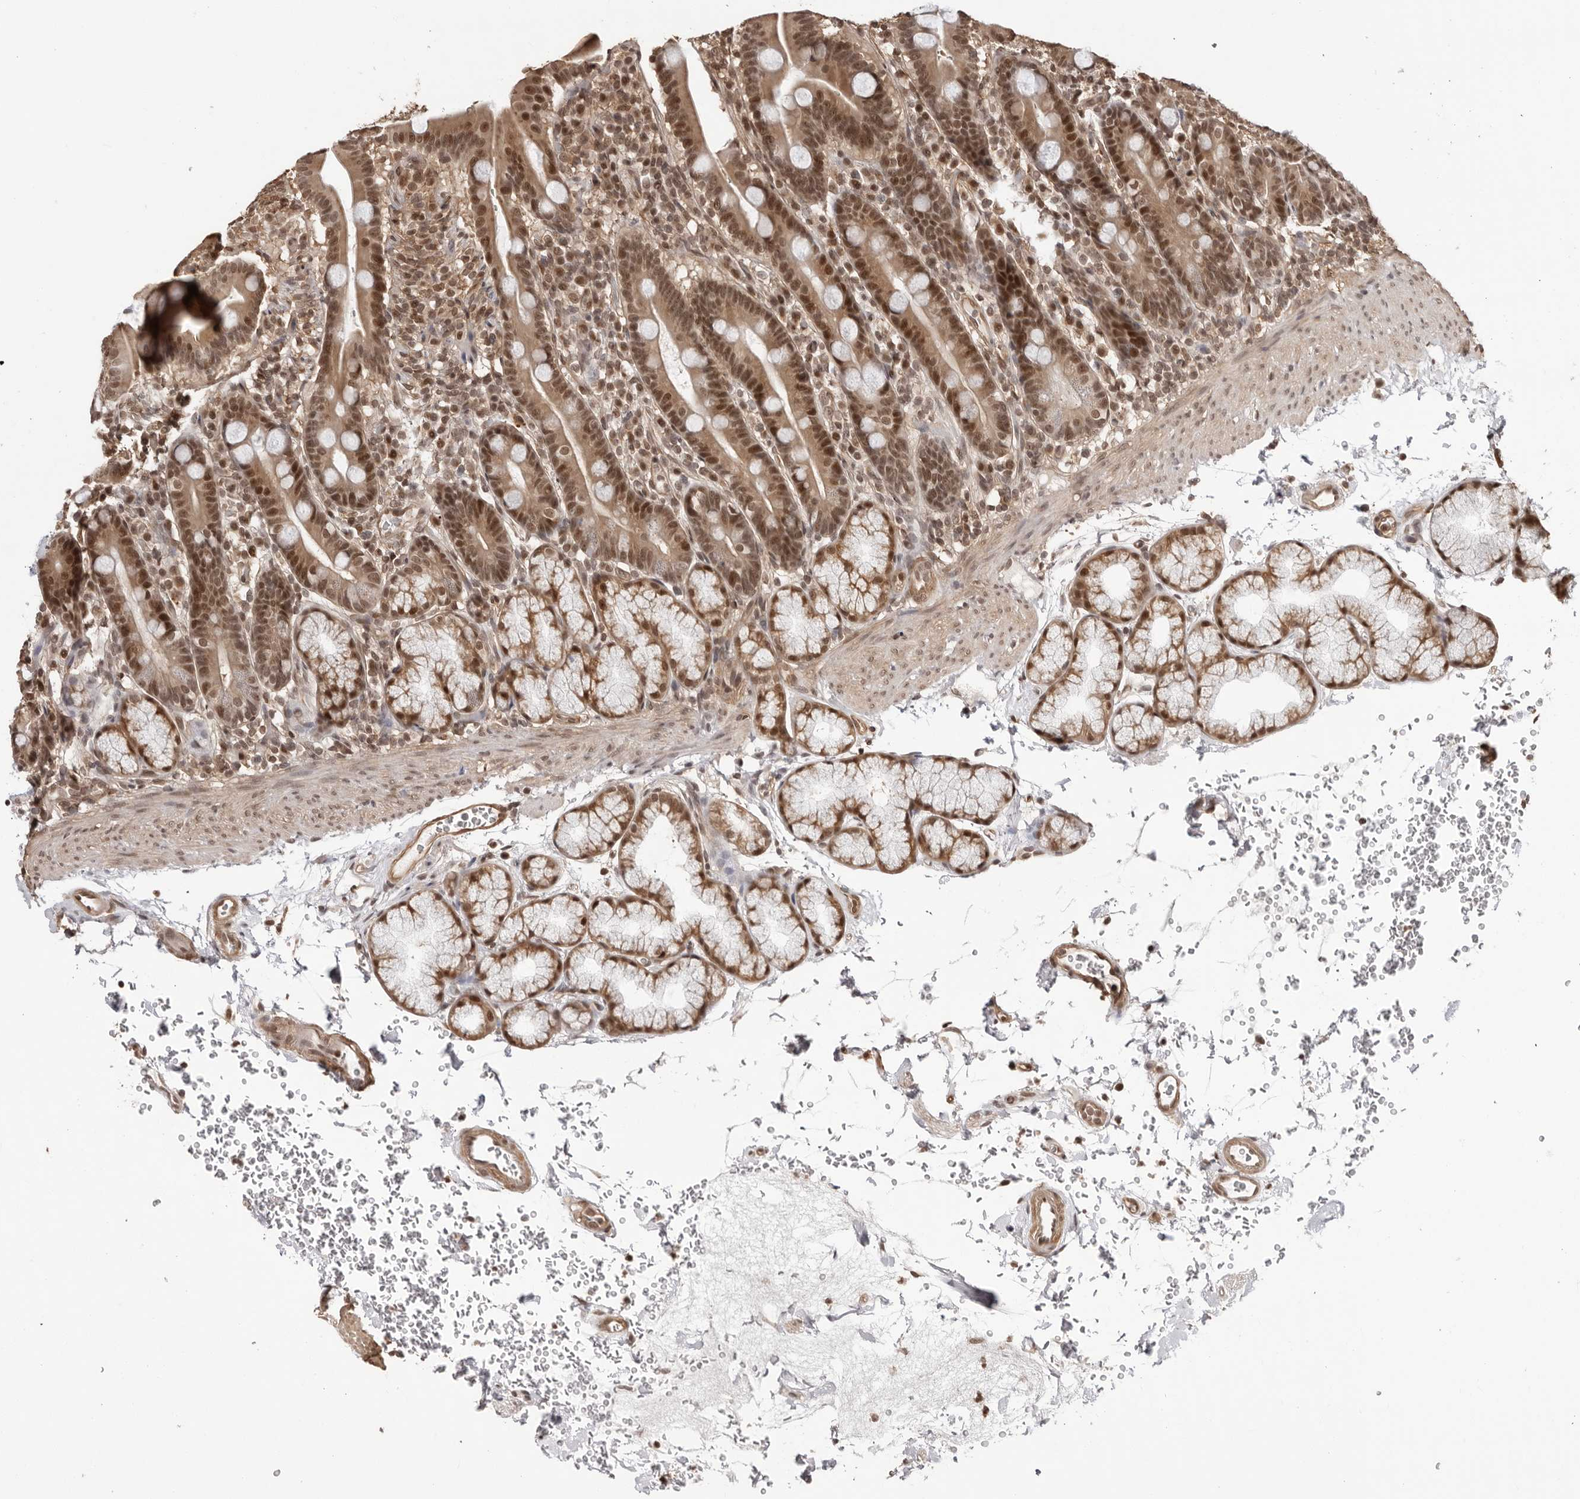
{"staining": {"intensity": "moderate", "quantity": ">75%", "location": "cytoplasmic/membranous,nuclear"}, "tissue": "duodenum", "cell_type": "Glandular cells", "image_type": "normal", "snomed": [{"axis": "morphology", "description": "Normal tissue, NOS"}, {"axis": "topography", "description": "Duodenum"}], "caption": "An image of human duodenum stained for a protein displays moderate cytoplasmic/membranous,nuclear brown staining in glandular cells. The staining was performed using DAB to visualize the protein expression in brown, while the nuclei were stained in blue with hematoxylin (Magnification: 20x).", "gene": "SDE2", "patient": {"sex": "male", "age": 54}}